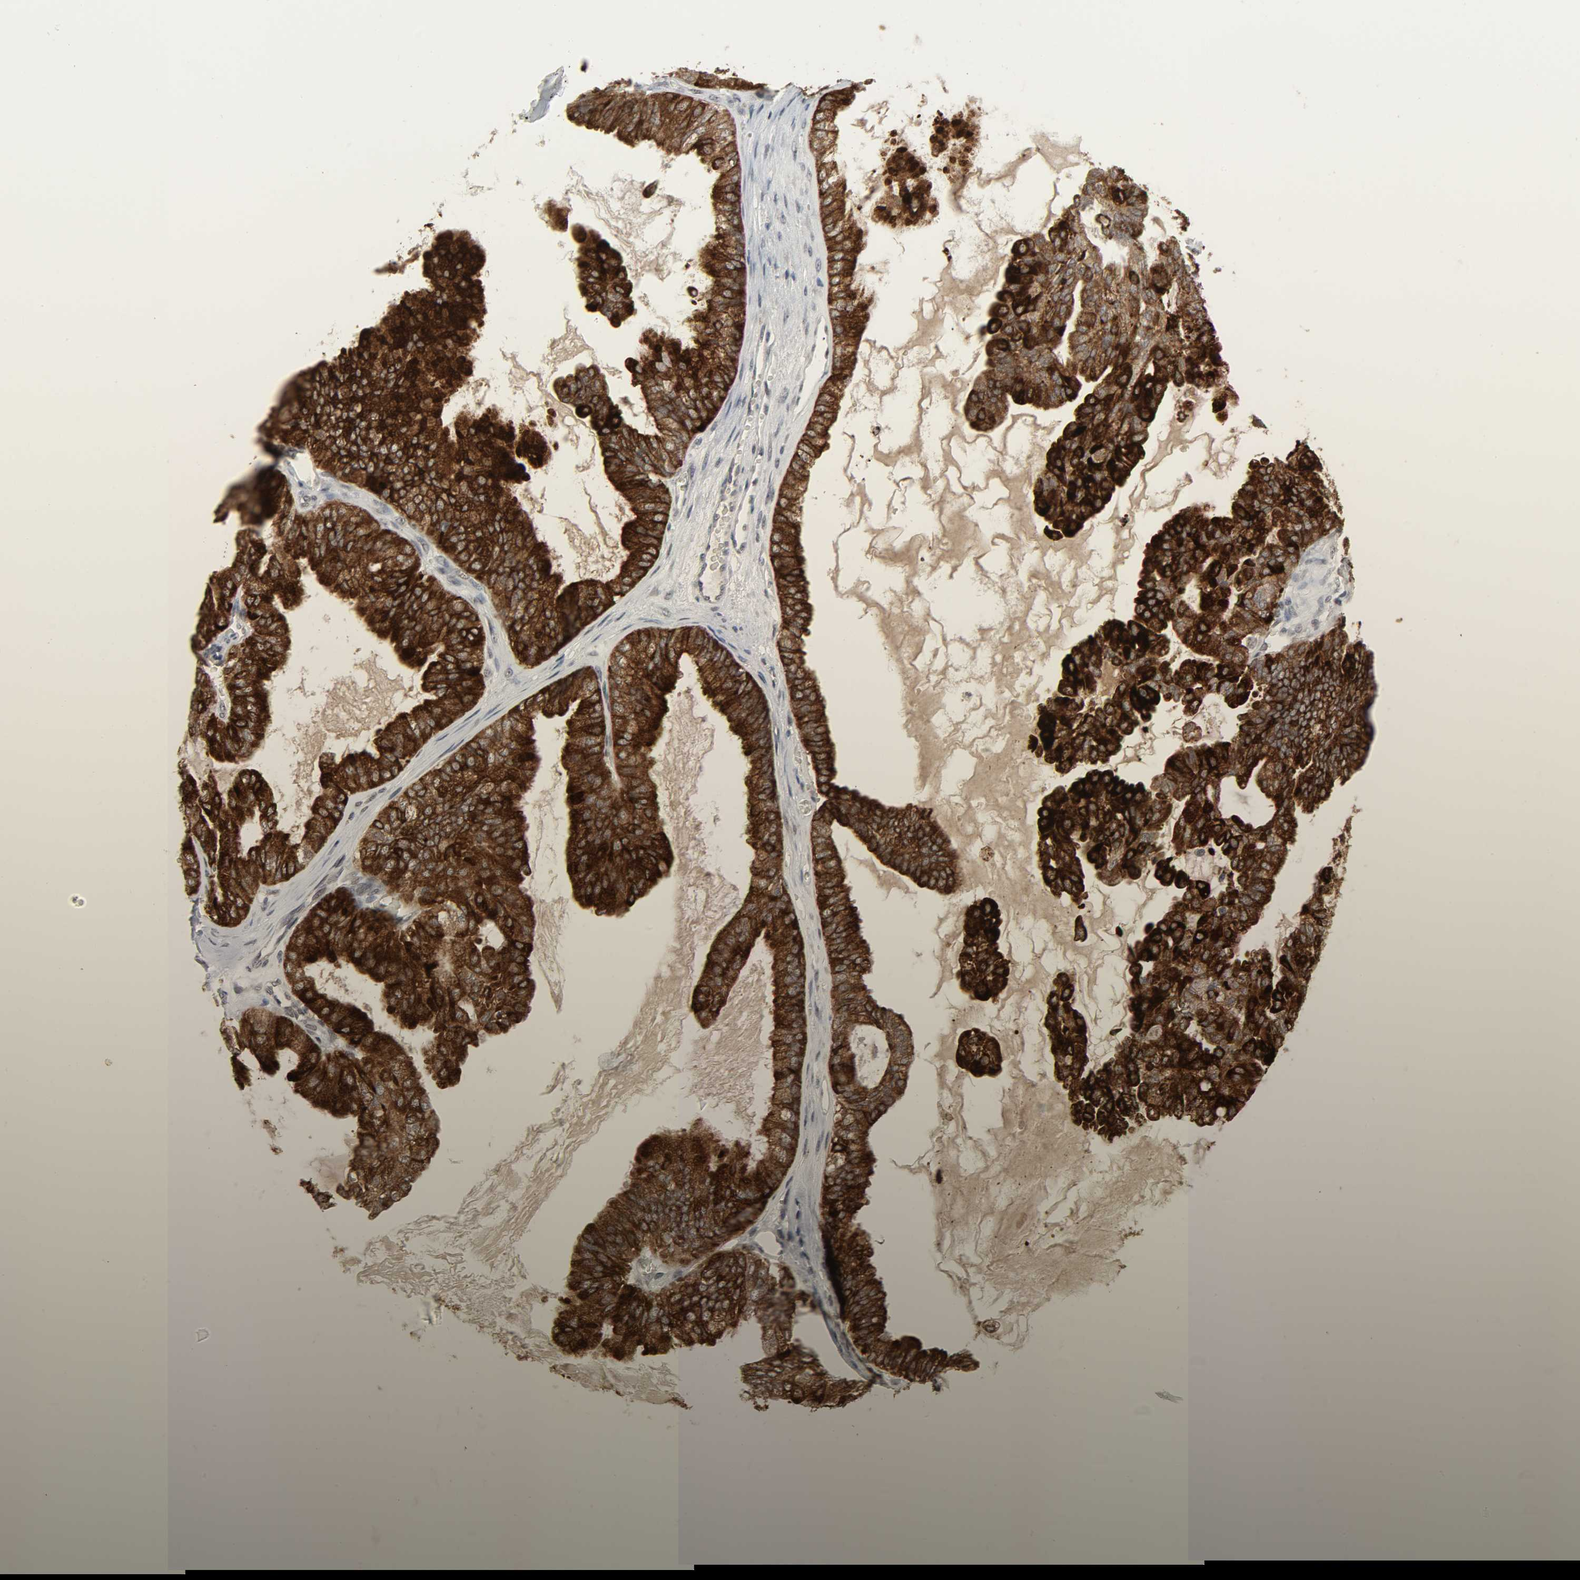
{"staining": {"intensity": "strong", "quantity": ">75%", "location": "cytoplasmic/membranous"}, "tissue": "ovarian cancer", "cell_type": "Tumor cells", "image_type": "cancer", "snomed": [{"axis": "morphology", "description": "Carcinoma, NOS"}, {"axis": "morphology", "description": "Carcinoma, endometroid"}, {"axis": "topography", "description": "Ovary"}], "caption": "Immunohistochemistry (IHC) (DAB (3,3'-diaminobenzidine)) staining of human ovarian cancer (carcinoma) exhibits strong cytoplasmic/membranous protein positivity in approximately >75% of tumor cells.", "gene": "MUC1", "patient": {"sex": "female", "age": 50}}